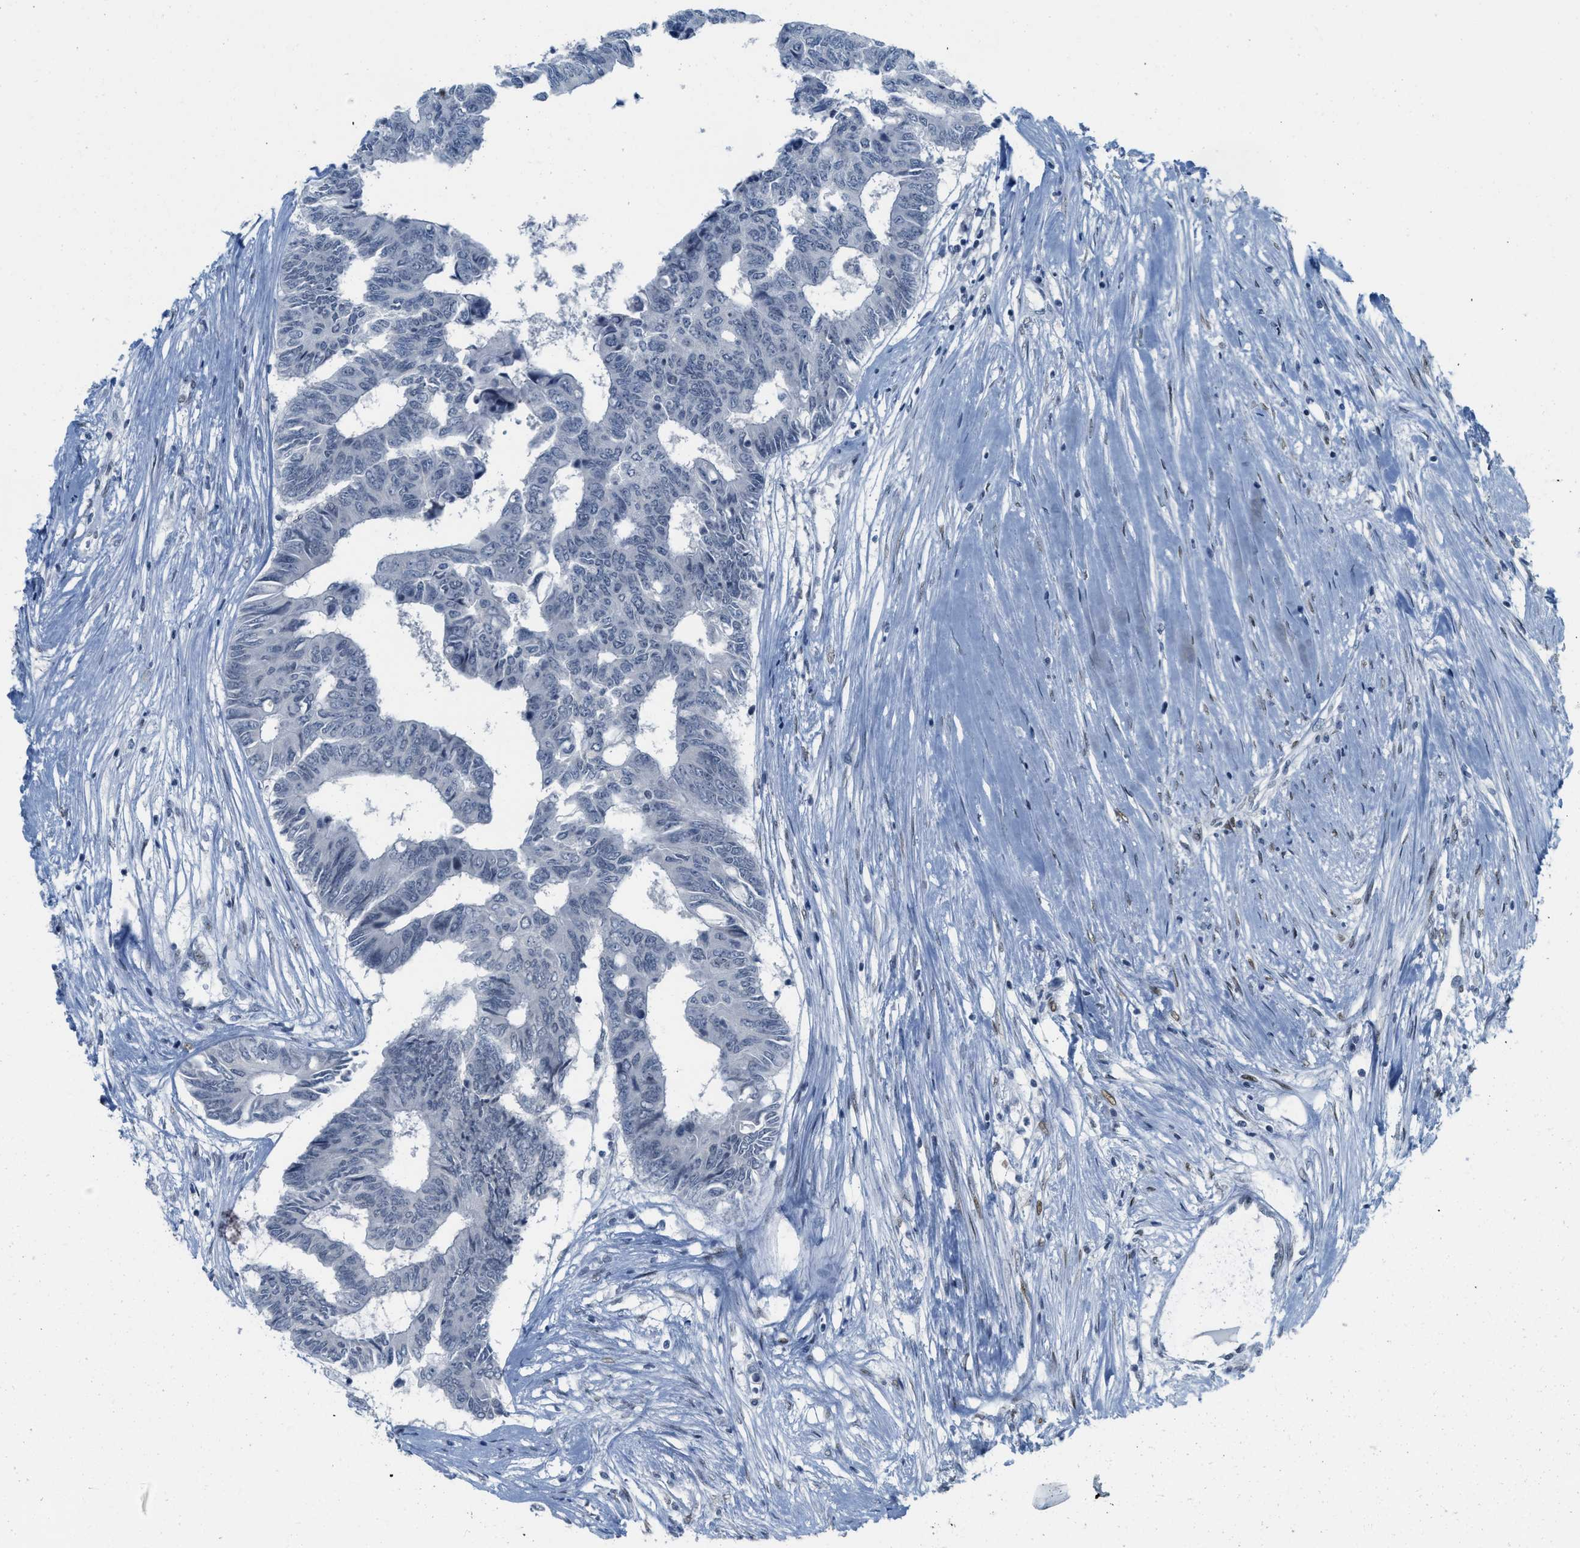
{"staining": {"intensity": "negative", "quantity": "none", "location": "none"}, "tissue": "colorectal cancer", "cell_type": "Tumor cells", "image_type": "cancer", "snomed": [{"axis": "morphology", "description": "Adenocarcinoma, NOS"}, {"axis": "topography", "description": "Rectum"}], "caption": "Colorectal cancer (adenocarcinoma) was stained to show a protein in brown. There is no significant positivity in tumor cells.", "gene": "PBX1", "patient": {"sex": "male", "age": 63}}